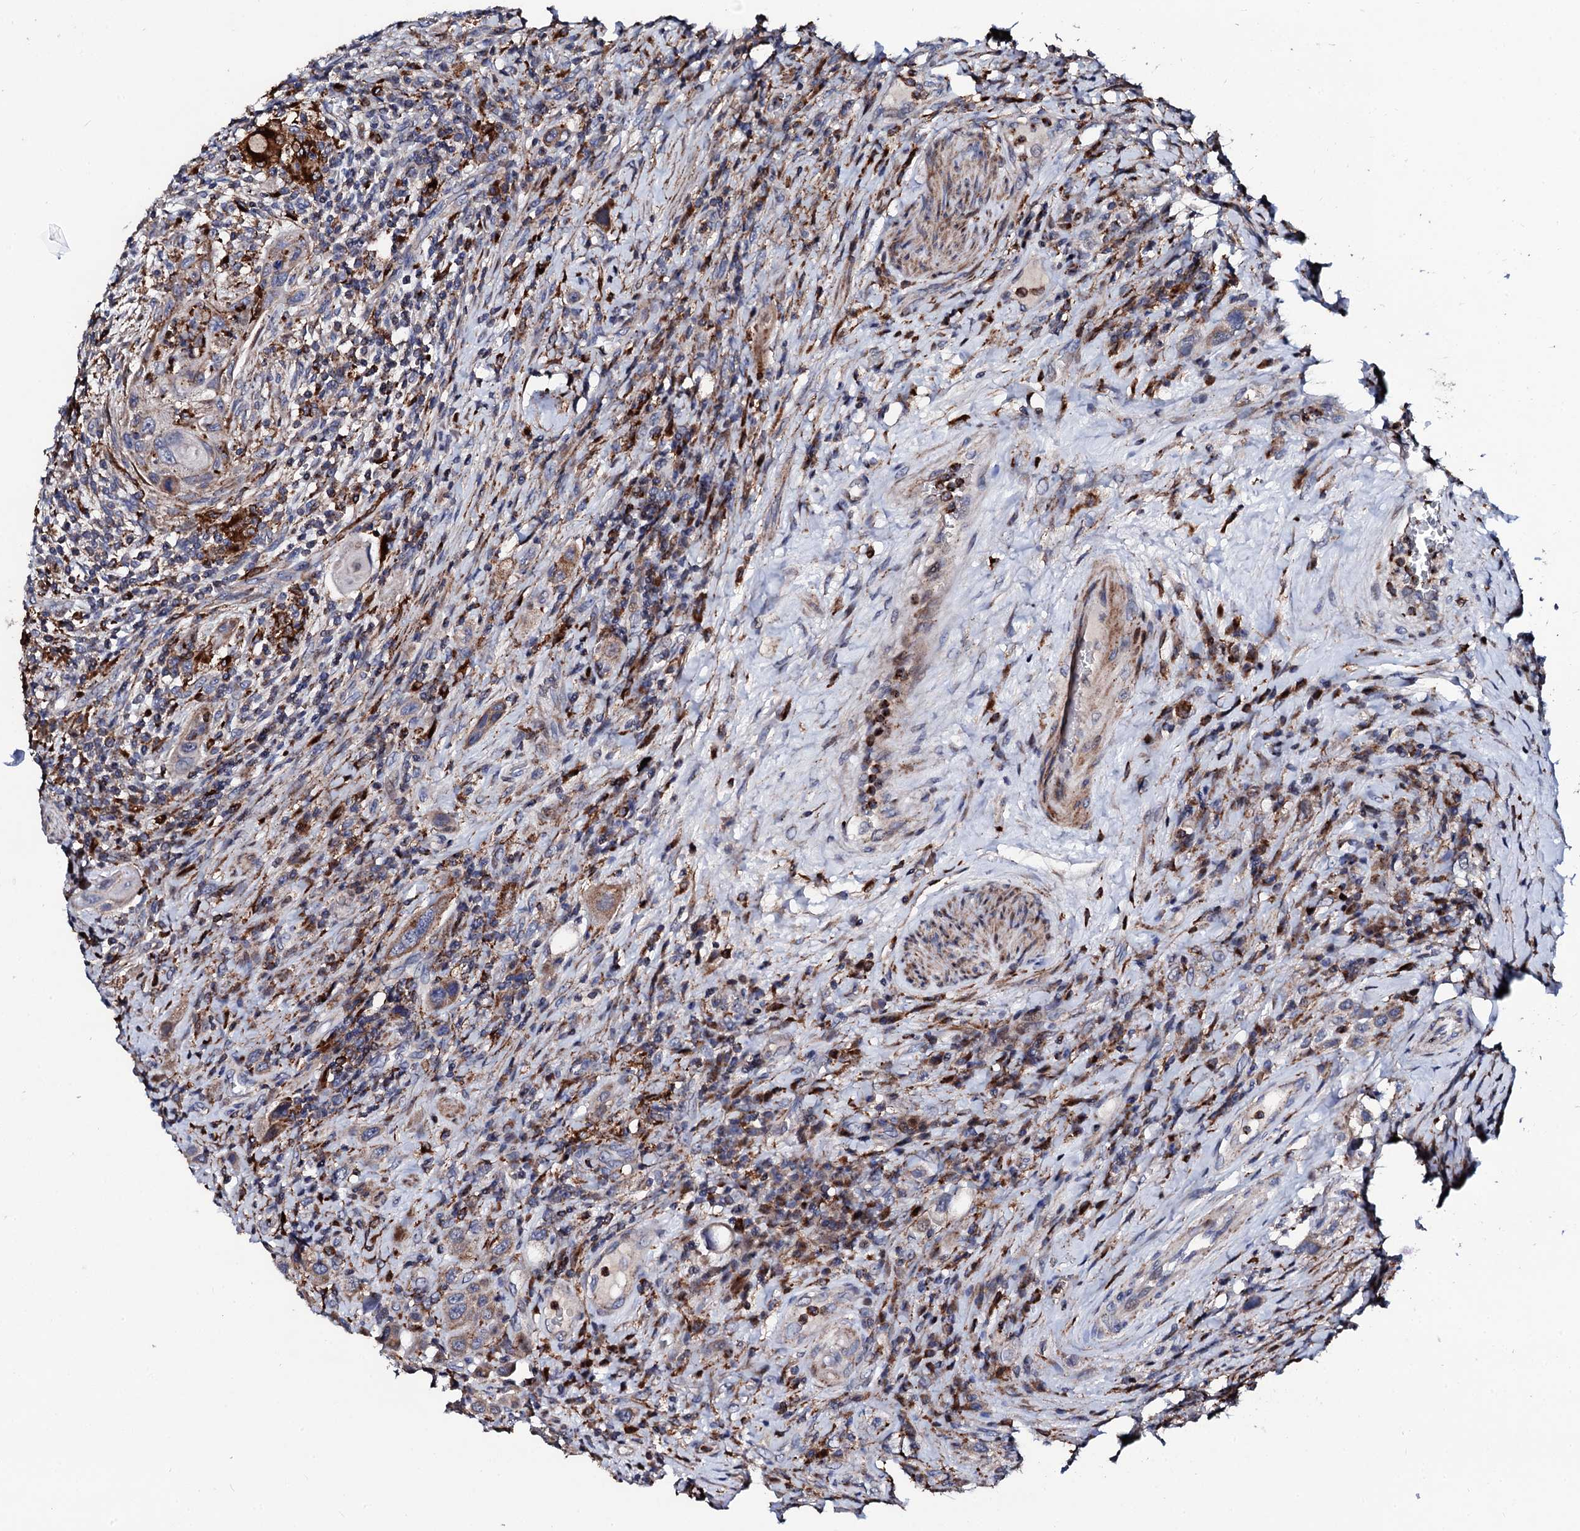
{"staining": {"intensity": "weak", "quantity": "25%-75%", "location": "cytoplasmic/membranous"}, "tissue": "urothelial cancer", "cell_type": "Tumor cells", "image_type": "cancer", "snomed": [{"axis": "morphology", "description": "Urothelial carcinoma, High grade"}, {"axis": "topography", "description": "Urinary bladder"}], "caption": "Urothelial cancer was stained to show a protein in brown. There is low levels of weak cytoplasmic/membranous staining in about 25%-75% of tumor cells.", "gene": "TCIRG1", "patient": {"sex": "male", "age": 50}}